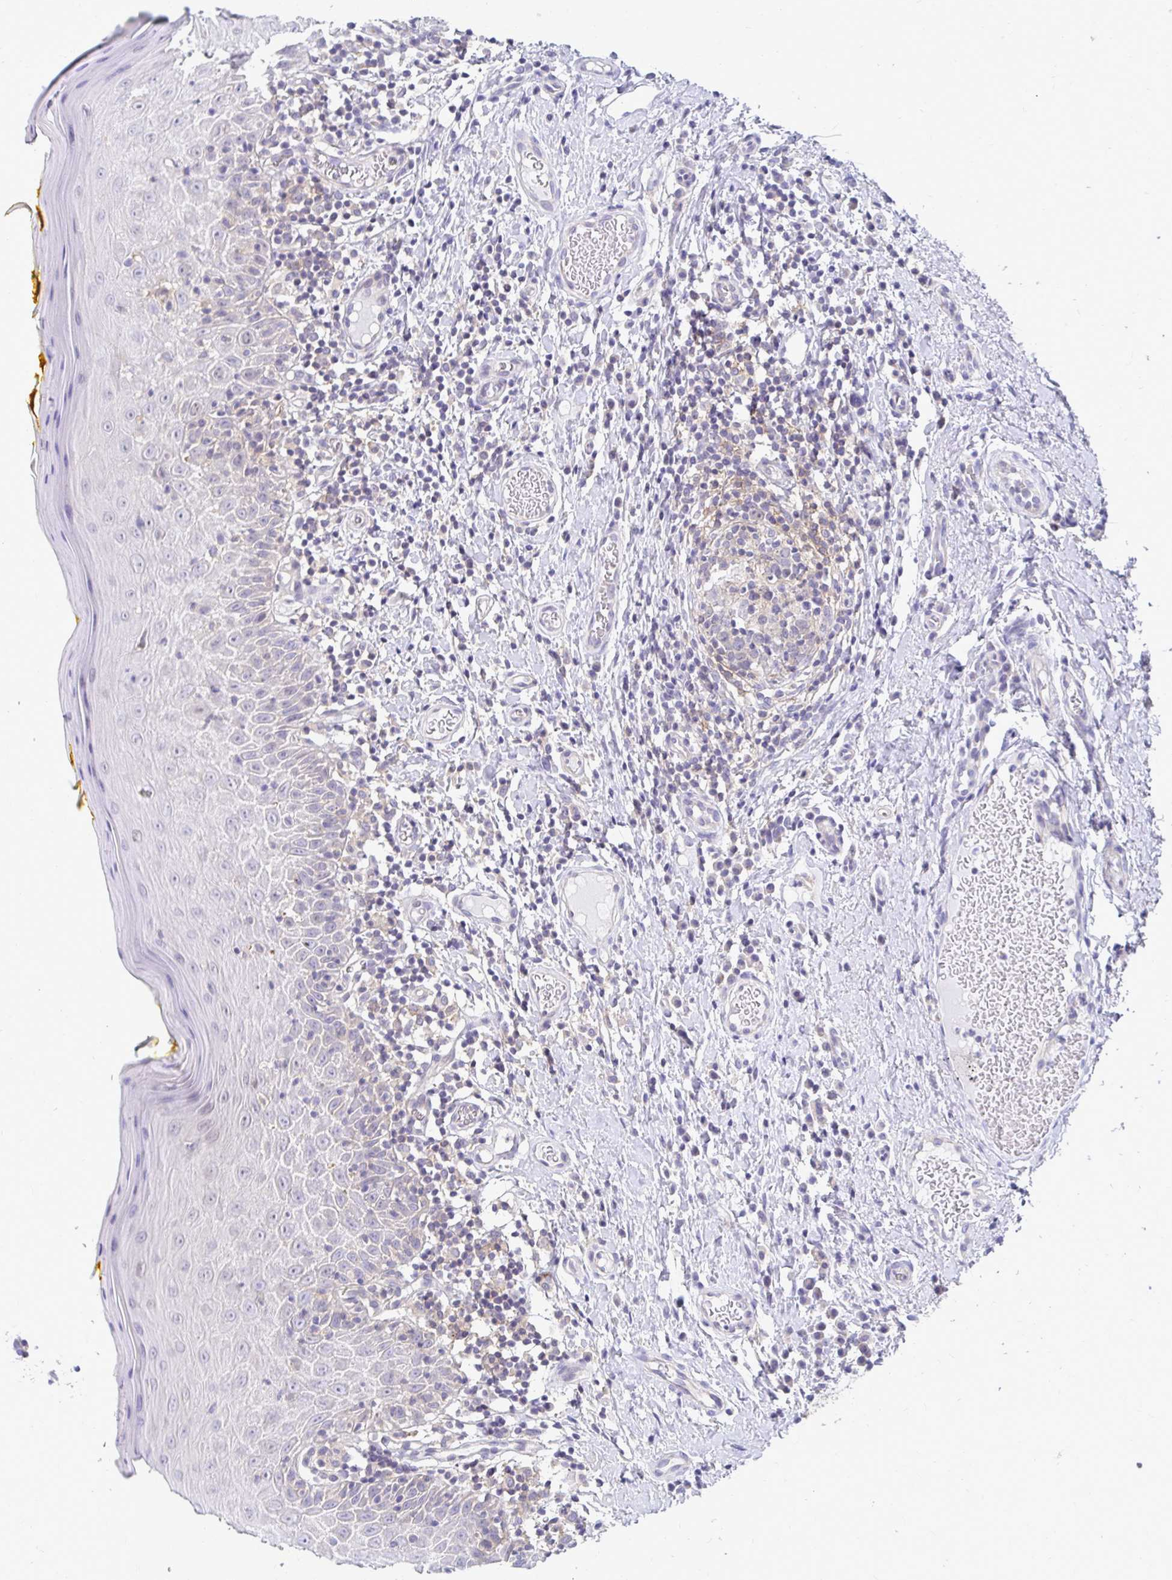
{"staining": {"intensity": "weak", "quantity": "<25%", "location": "nuclear"}, "tissue": "oral mucosa", "cell_type": "Squamous epithelial cells", "image_type": "normal", "snomed": [{"axis": "morphology", "description": "Normal tissue, NOS"}, {"axis": "topography", "description": "Oral tissue"}, {"axis": "topography", "description": "Tounge, NOS"}], "caption": "High magnification brightfield microscopy of unremarkable oral mucosa stained with DAB (brown) and counterstained with hematoxylin (blue): squamous epithelial cells show no significant positivity. (DAB immunohistochemistry (IHC), high magnification).", "gene": "C19orf81", "patient": {"sex": "female", "age": 58}}